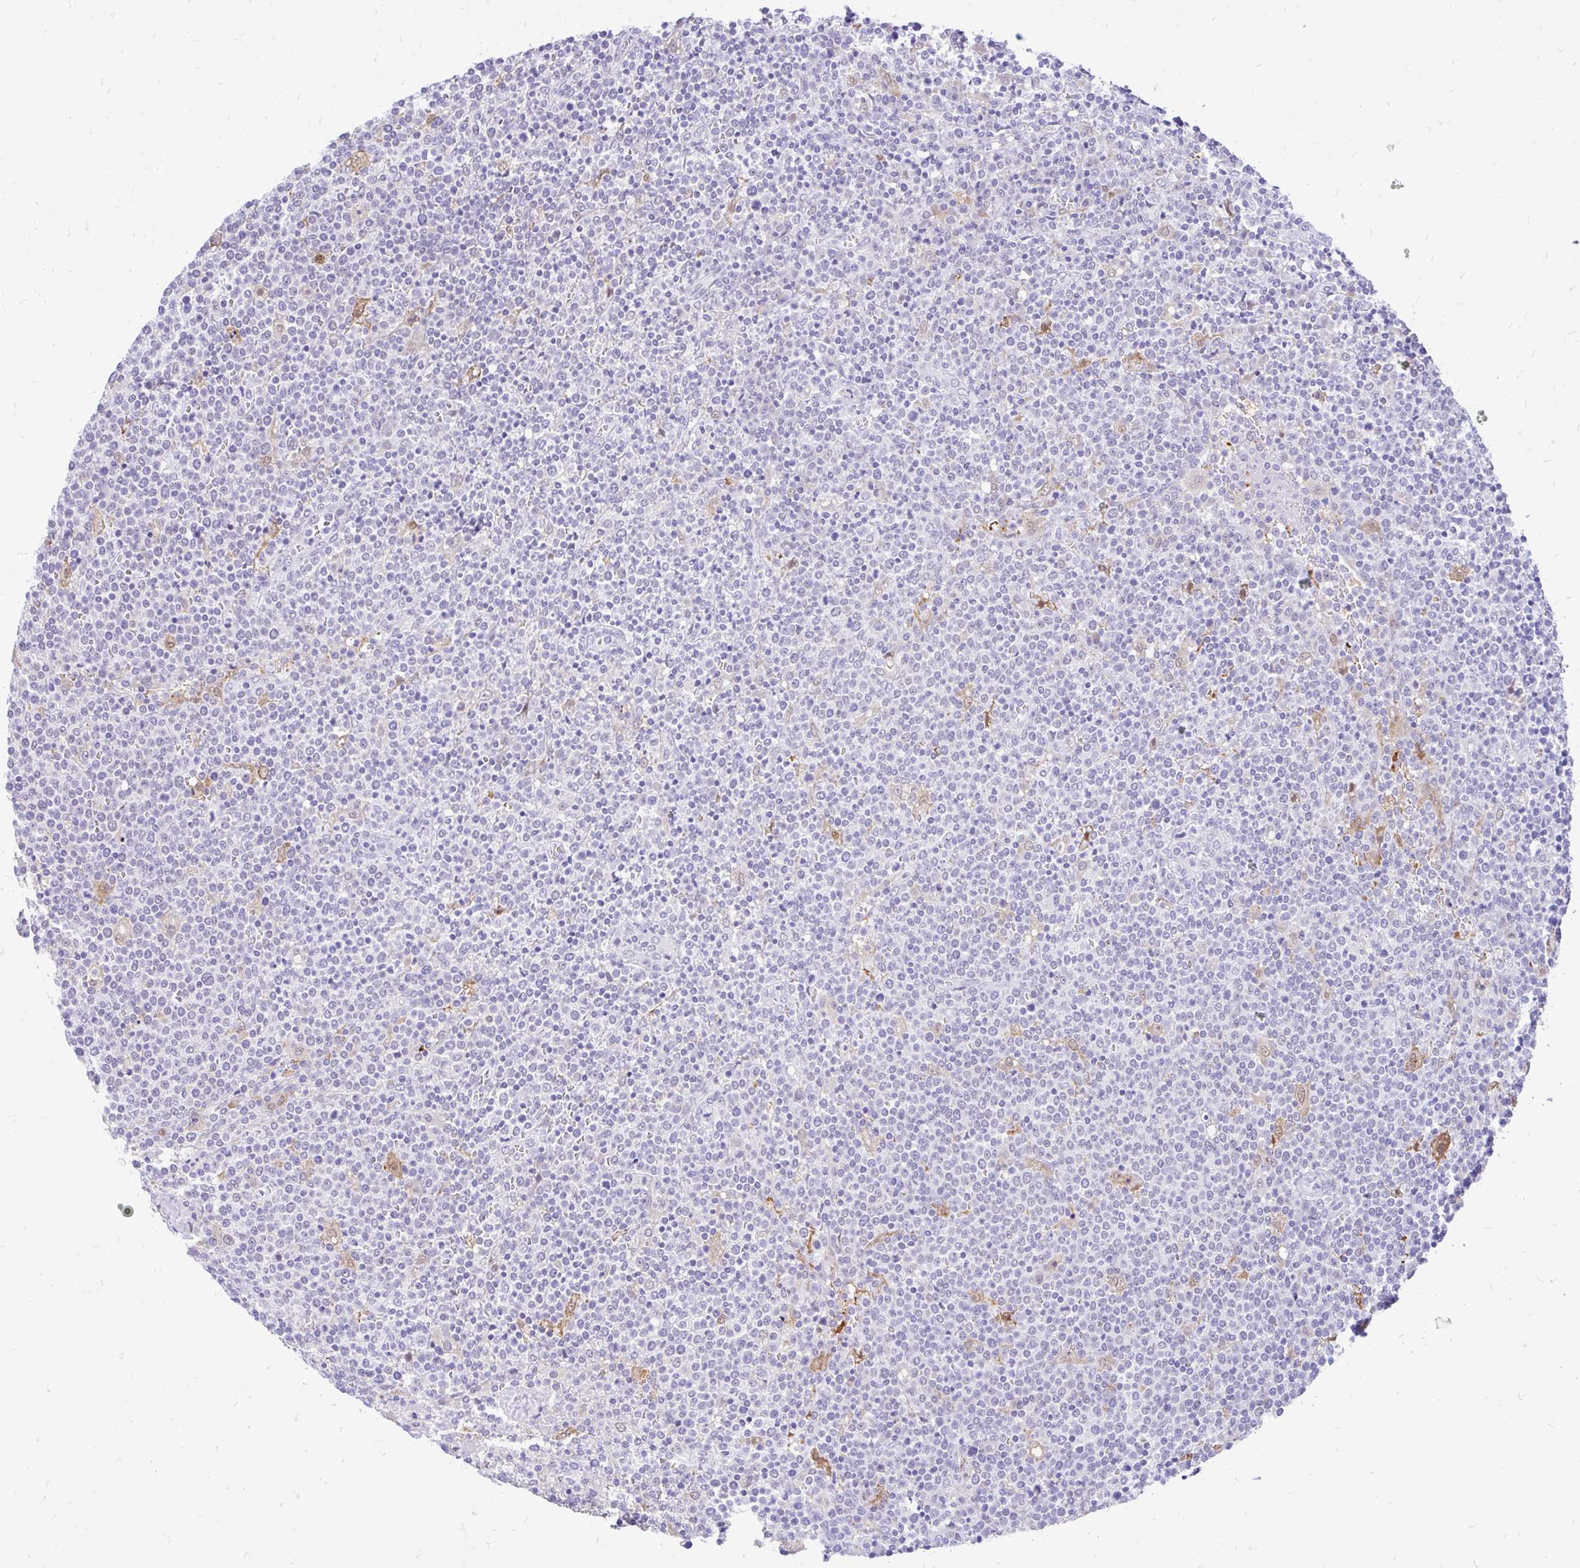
{"staining": {"intensity": "negative", "quantity": "none", "location": "none"}, "tissue": "lymphoma", "cell_type": "Tumor cells", "image_type": "cancer", "snomed": [{"axis": "morphology", "description": "Malignant lymphoma, non-Hodgkin's type, High grade"}, {"axis": "topography", "description": "Lymph node"}], "caption": "Lymphoma stained for a protein using IHC exhibits no expression tumor cells.", "gene": "GLB1L2", "patient": {"sex": "male", "age": 61}}